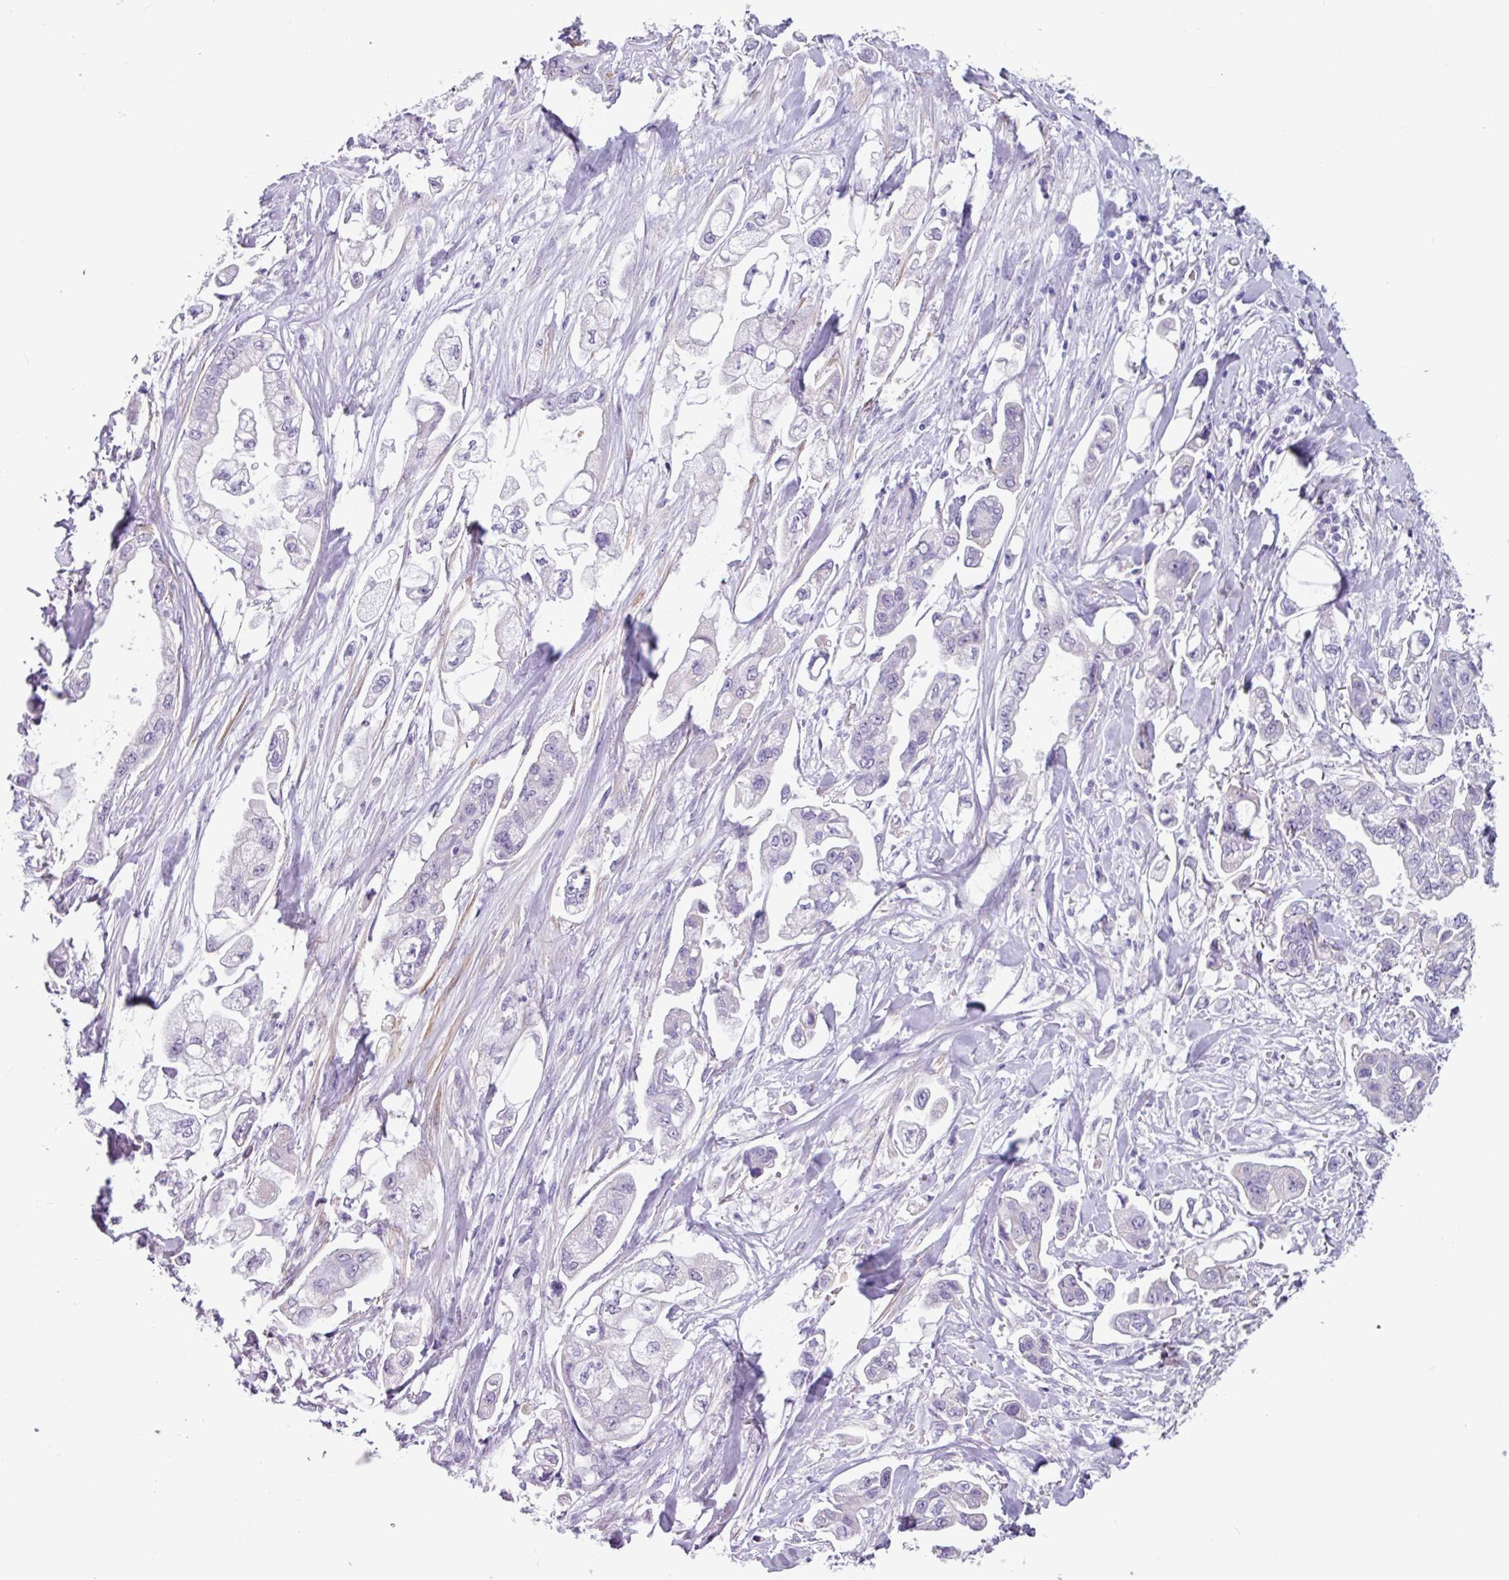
{"staining": {"intensity": "negative", "quantity": "none", "location": "none"}, "tissue": "stomach cancer", "cell_type": "Tumor cells", "image_type": "cancer", "snomed": [{"axis": "morphology", "description": "Adenocarcinoma, NOS"}, {"axis": "topography", "description": "Stomach"}], "caption": "Stomach cancer (adenocarcinoma) was stained to show a protein in brown. There is no significant staining in tumor cells. Nuclei are stained in blue.", "gene": "OTX1", "patient": {"sex": "male", "age": 62}}